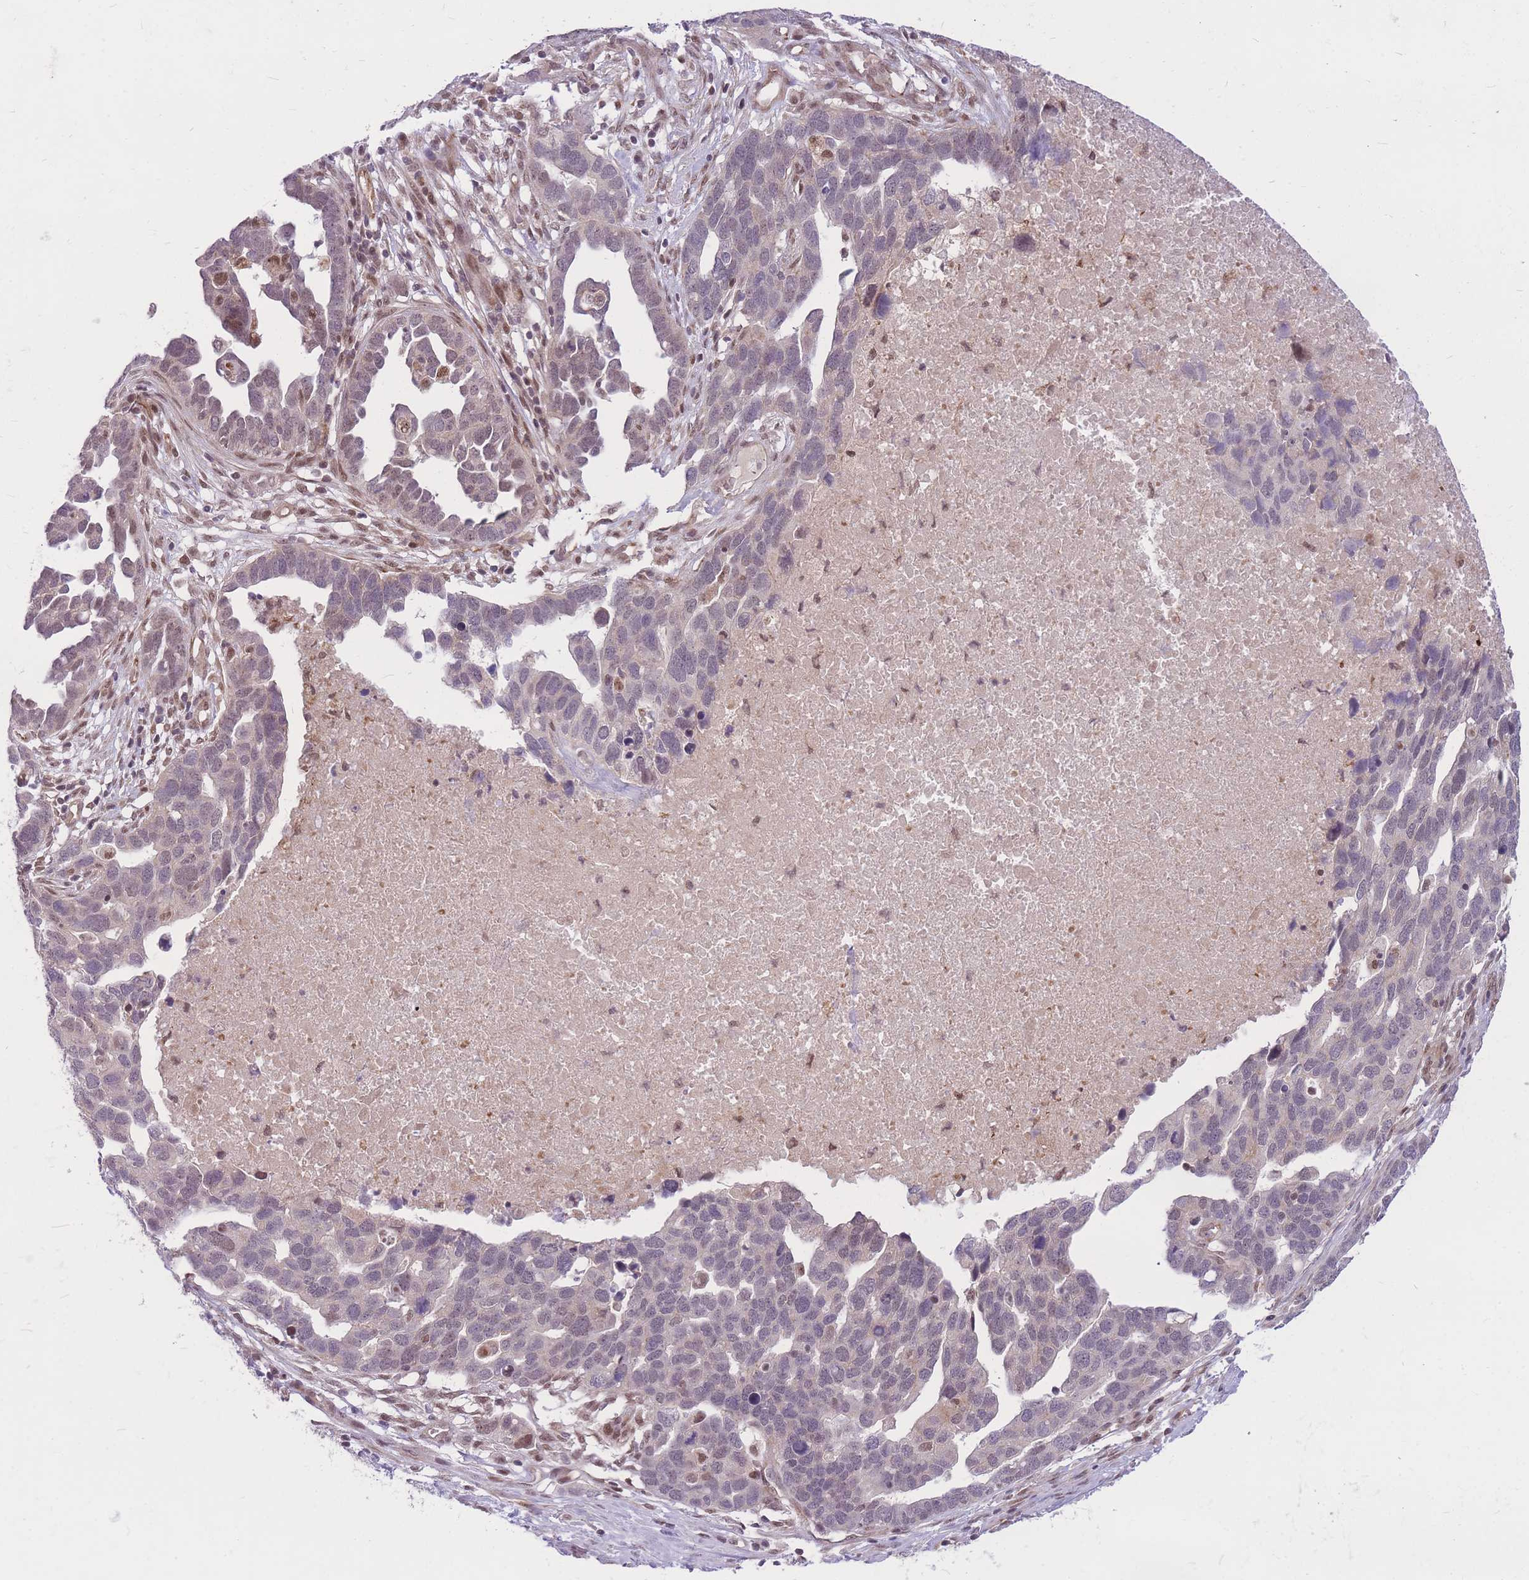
{"staining": {"intensity": "moderate", "quantity": "<25%", "location": "nuclear"}, "tissue": "ovarian cancer", "cell_type": "Tumor cells", "image_type": "cancer", "snomed": [{"axis": "morphology", "description": "Cystadenocarcinoma, serous, NOS"}, {"axis": "topography", "description": "Ovary"}], "caption": "Serous cystadenocarcinoma (ovarian) stained with DAB immunohistochemistry (IHC) exhibits low levels of moderate nuclear staining in approximately <25% of tumor cells.", "gene": "ERCC2", "patient": {"sex": "female", "age": 54}}